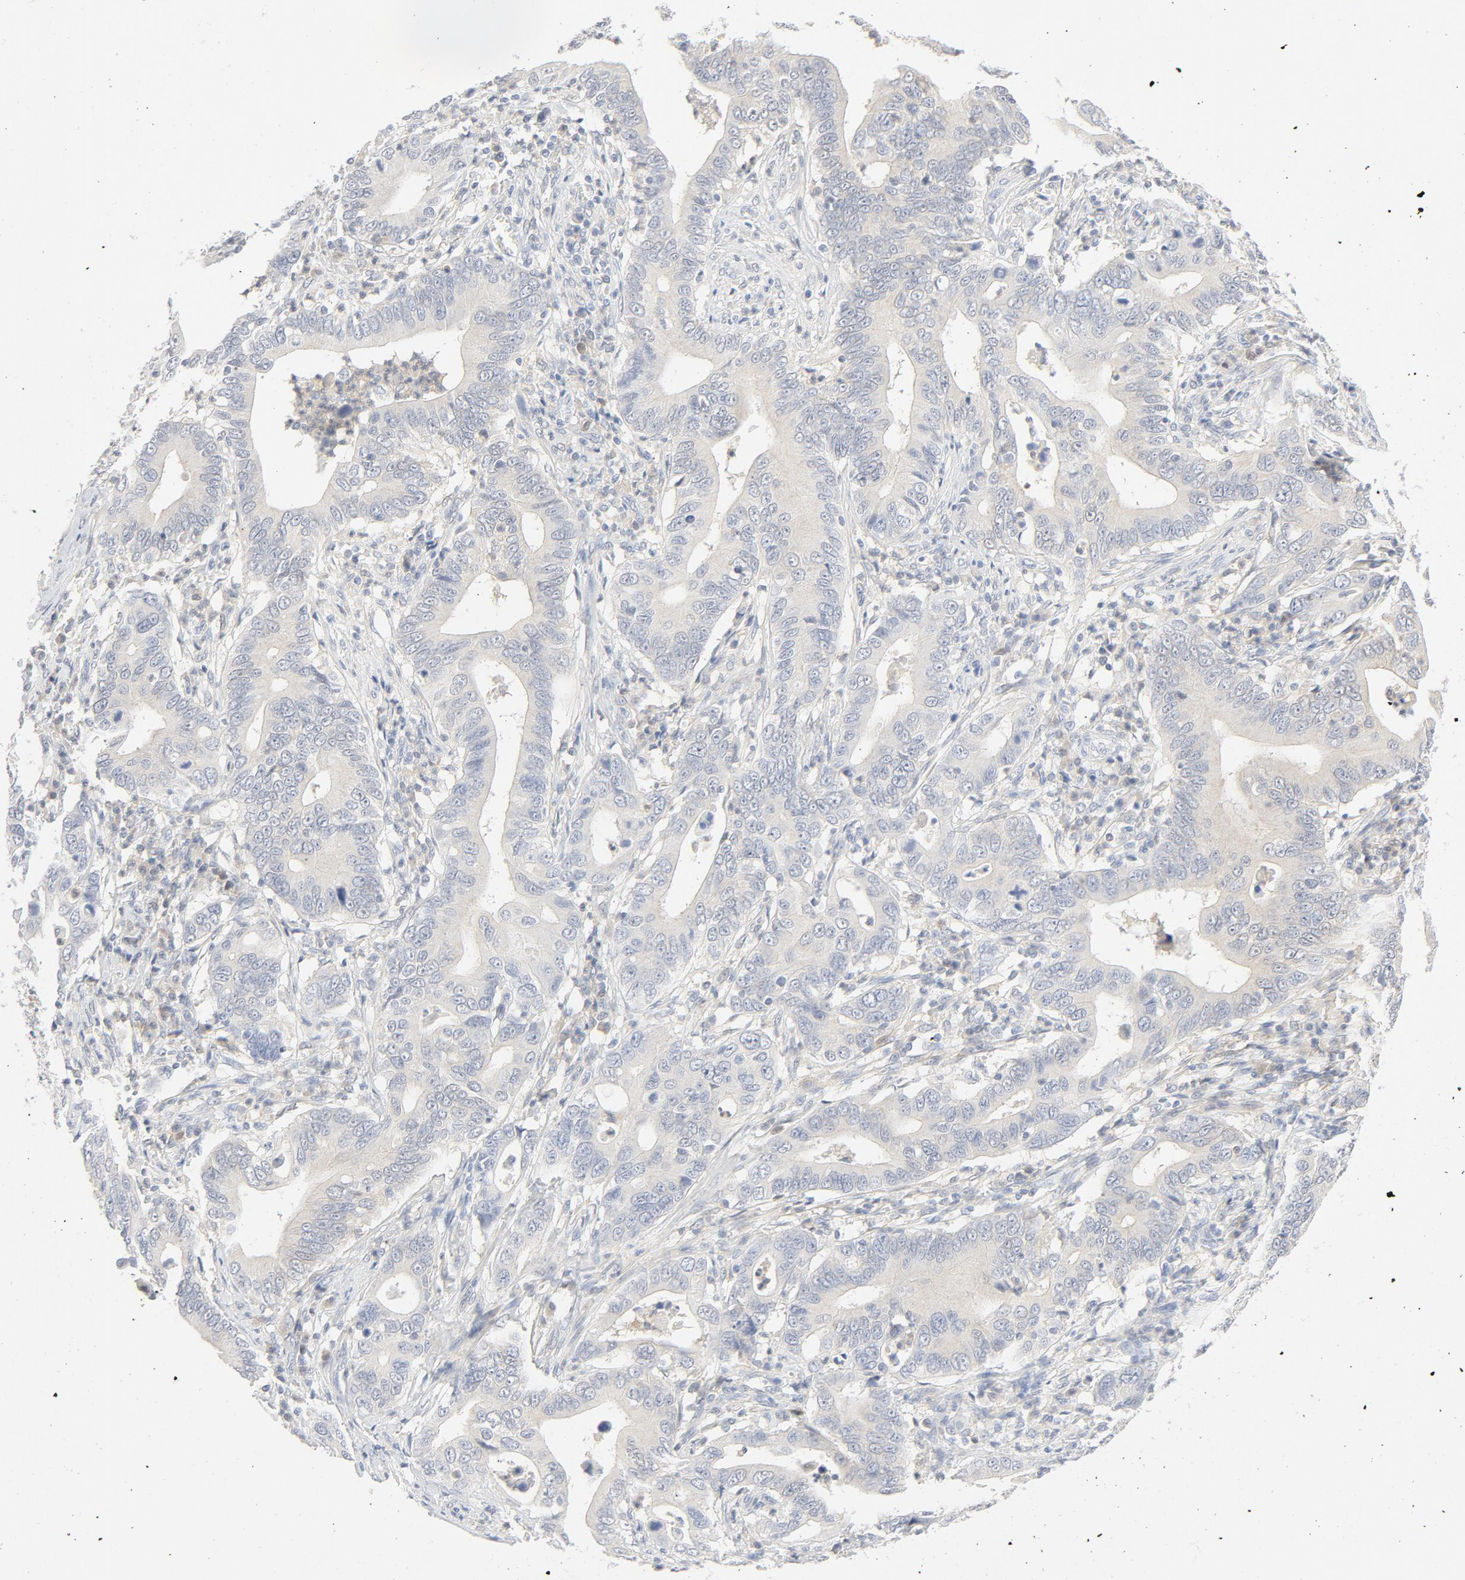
{"staining": {"intensity": "negative", "quantity": "none", "location": "none"}, "tissue": "stomach cancer", "cell_type": "Tumor cells", "image_type": "cancer", "snomed": [{"axis": "morphology", "description": "Adenocarcinoma, NOS"}, {"axis": "topography", "description": "Stomach, upper"}], "caption": "IHC histopathology image of human stomach cancer stained for a protein (brown), which displays no staining in tumor cells. (DAB IHC with hematoxylin counter stain).", "gene": "PGM1", "patient": {"sex": "male", "age": 63}}